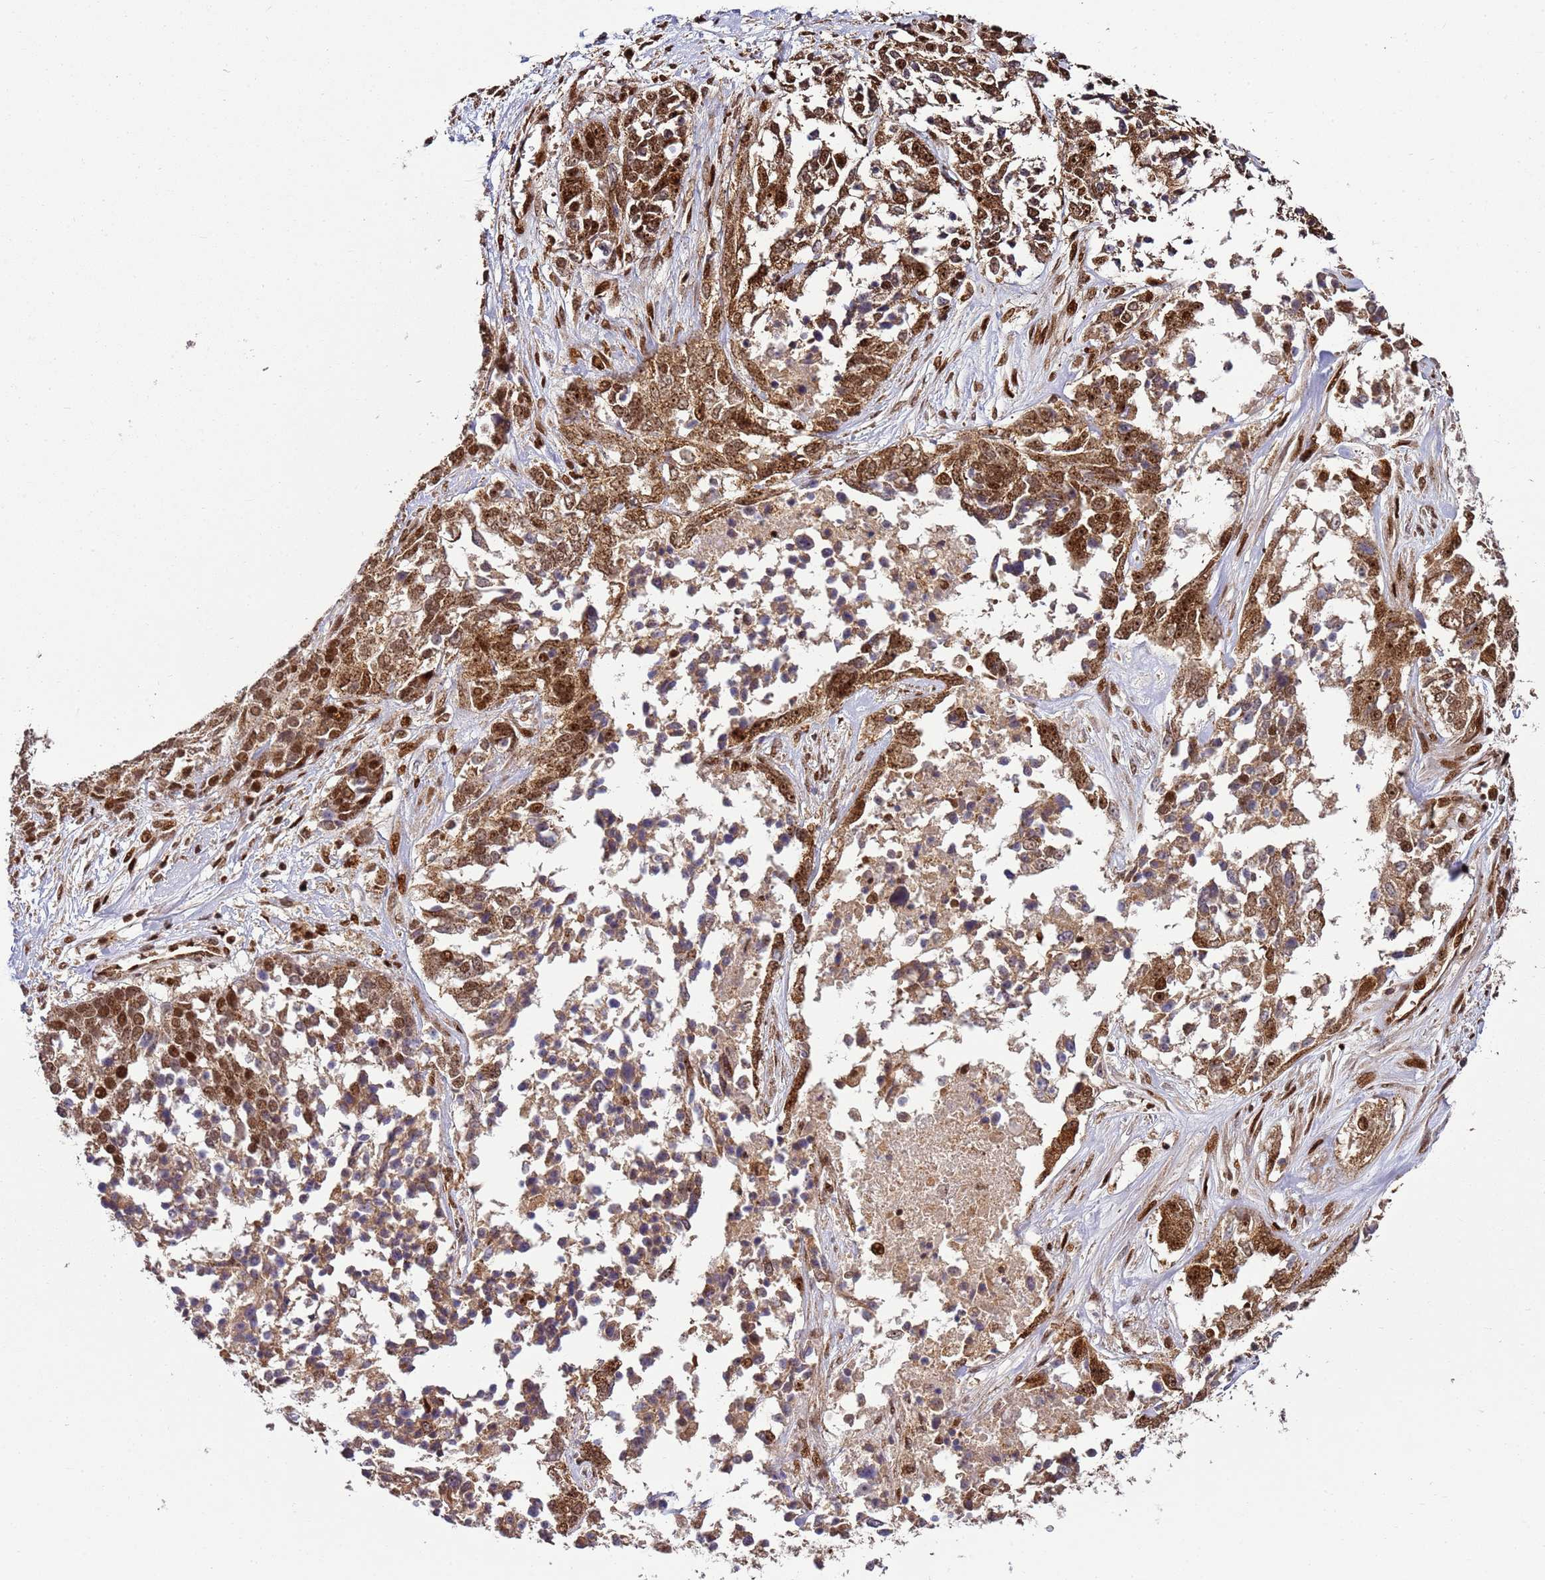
{"staining": {"intensity": "moderate", "quantity": ">75%", "location": "cytoplasmic/membranous,nuclear"}, "tissue": "ovarian cancer", "cell_type": "Tumor cells", "image_type": "cancer", "snomed": [{"axis": "morphology", "description": "Cystadenocarcinoma, serous, NOS"}, {"axis": "topography", "description": "Ovary"}], "caption": "Immunohistochemical staining of ovarian serous cystadenocarcinoma displays medium levels of moderate cytoplasmic/membranous and nuclear expression in approximately >75% of tumor cells. The protein of interest is shown in brown color, while the nuclei are stained blue.", "gene": "PEX14", "patient": {"sex": "female", "age": 44}}